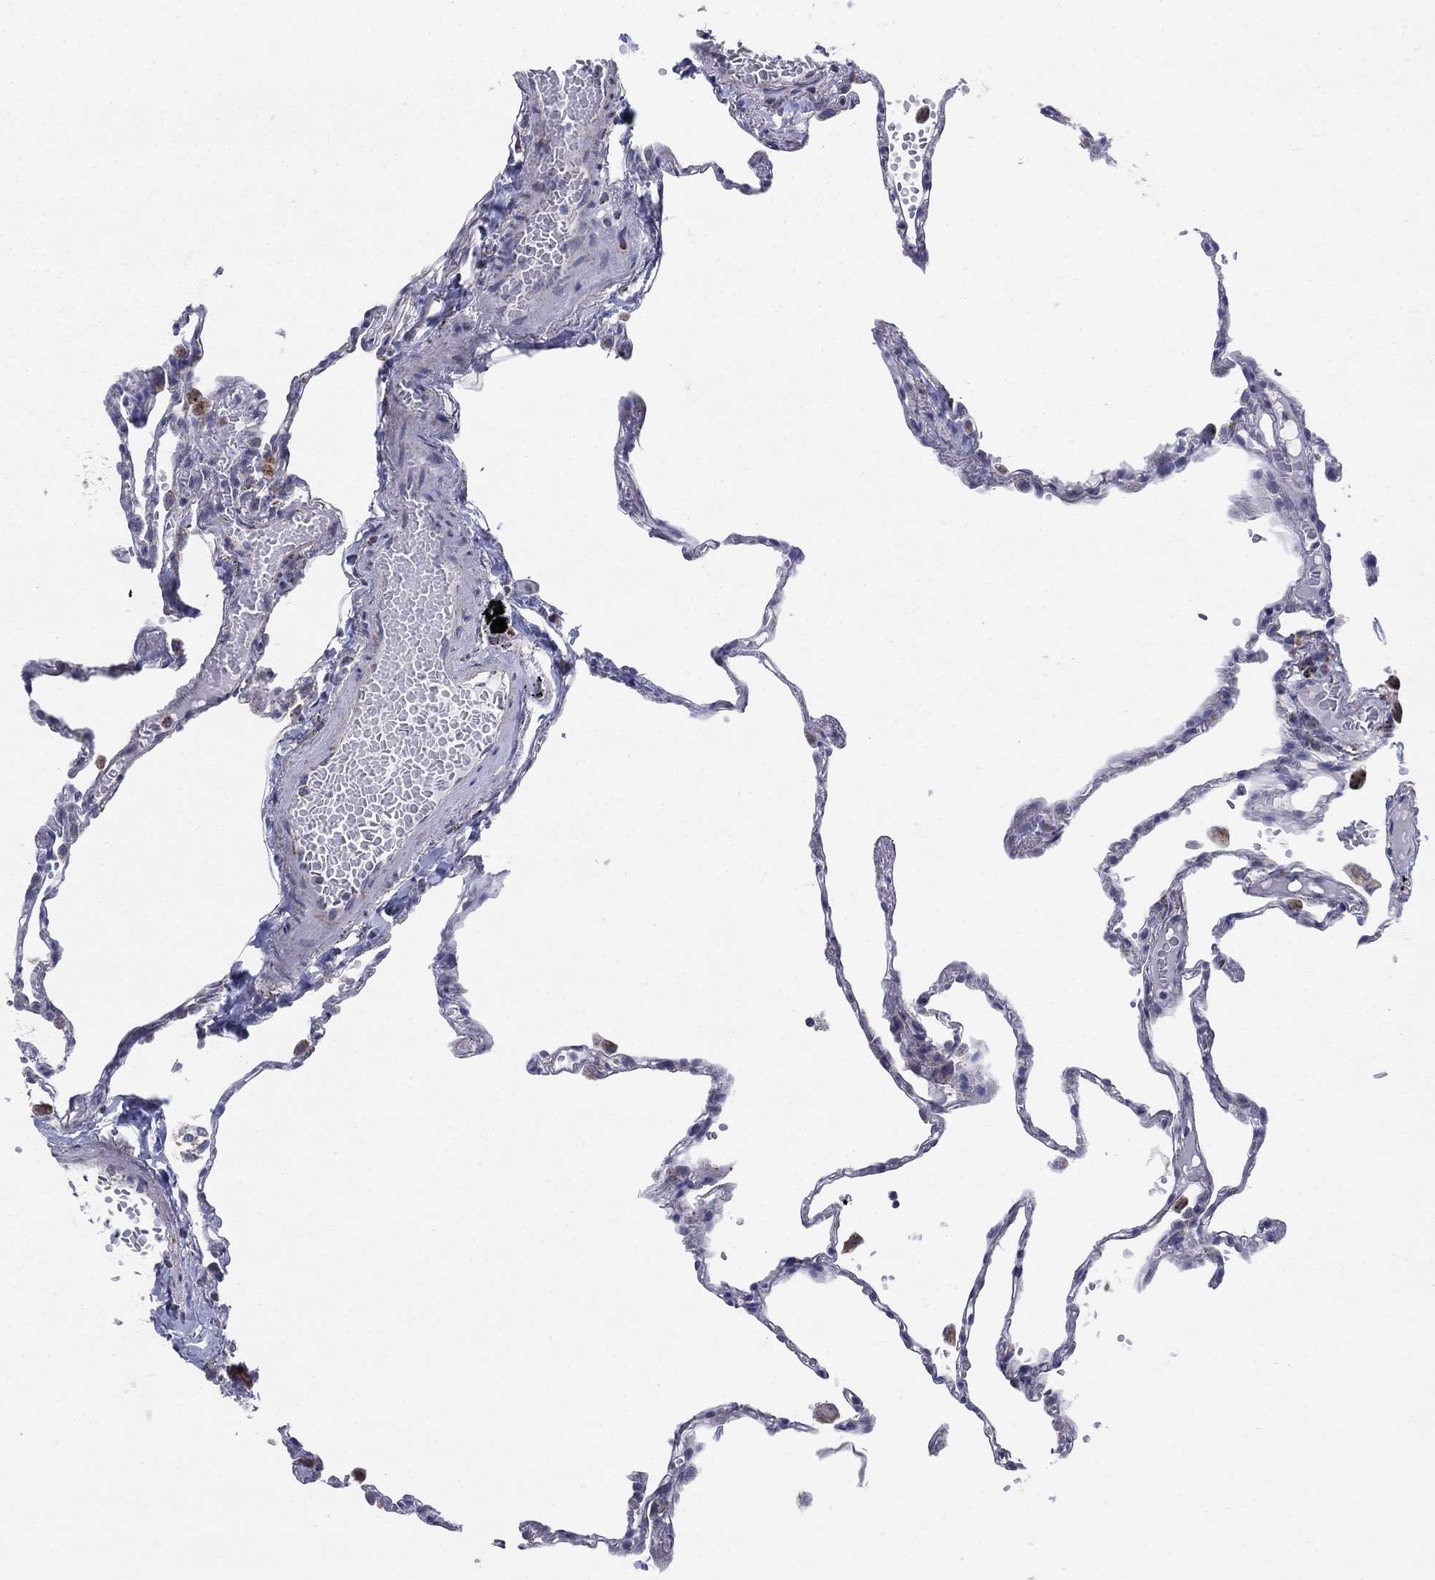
{"staining": {"intensity": "negative", "quantity": "none", "location": "none"}, "tissue": "lung", "cell_type": "Alveolar cells", "image_type": "normal", "snomed": [{"axis": "morphology", "description": "Normal tissue, NOS"}, {"axis": "topography", "description": "Lung"}], "caption": "DAB immunohistochemical staining of normal lung exhibits no significant staining in alveolar cells.", "gene": "KISS1R", "patient": {"sex": "male", "age": 78}}